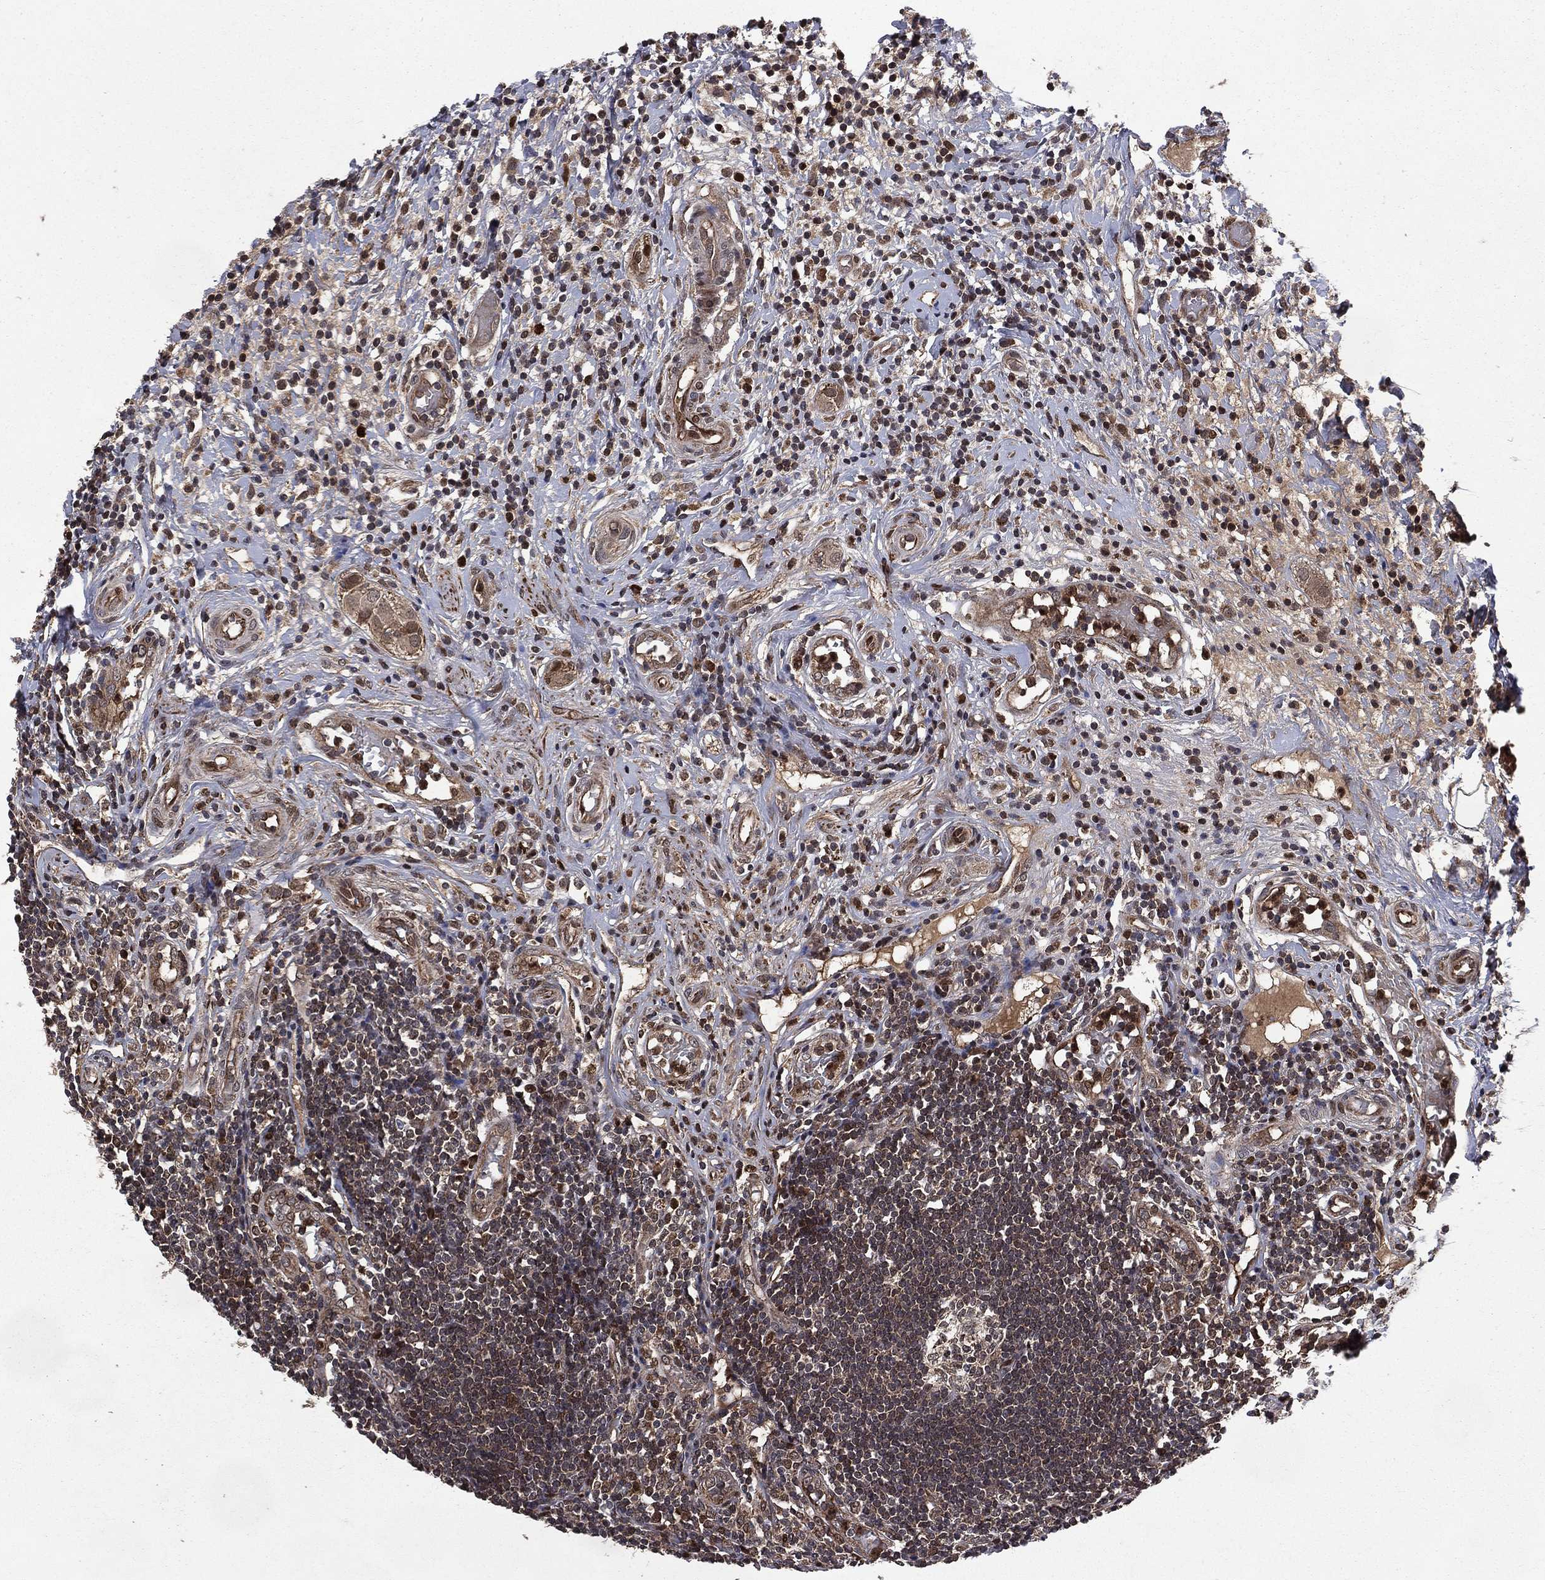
{"staining": {"intensity": "moderate", "quantity": ">75%", "location": "cytoplasmic/membranous"}, "tissue": "appendix", "cell_type": "Glandular cells", "image_type": "normal", "snomed": [{"axis": "morphology", "description": "Normal tissue, NOS"}, {"axis": "morphology", "description": "Inflammation, NOS"}, {"axis": "topography", "description": "Appendix"}], "caption": "Immunohistochemical staining of unremarkable human appendix demonstrates medium levels of moderate cytoplasmic/membranous positivity in about >75% of glandular cells.", "gene": "LENG8", "patient": {"sex": "male", "age": 16}}